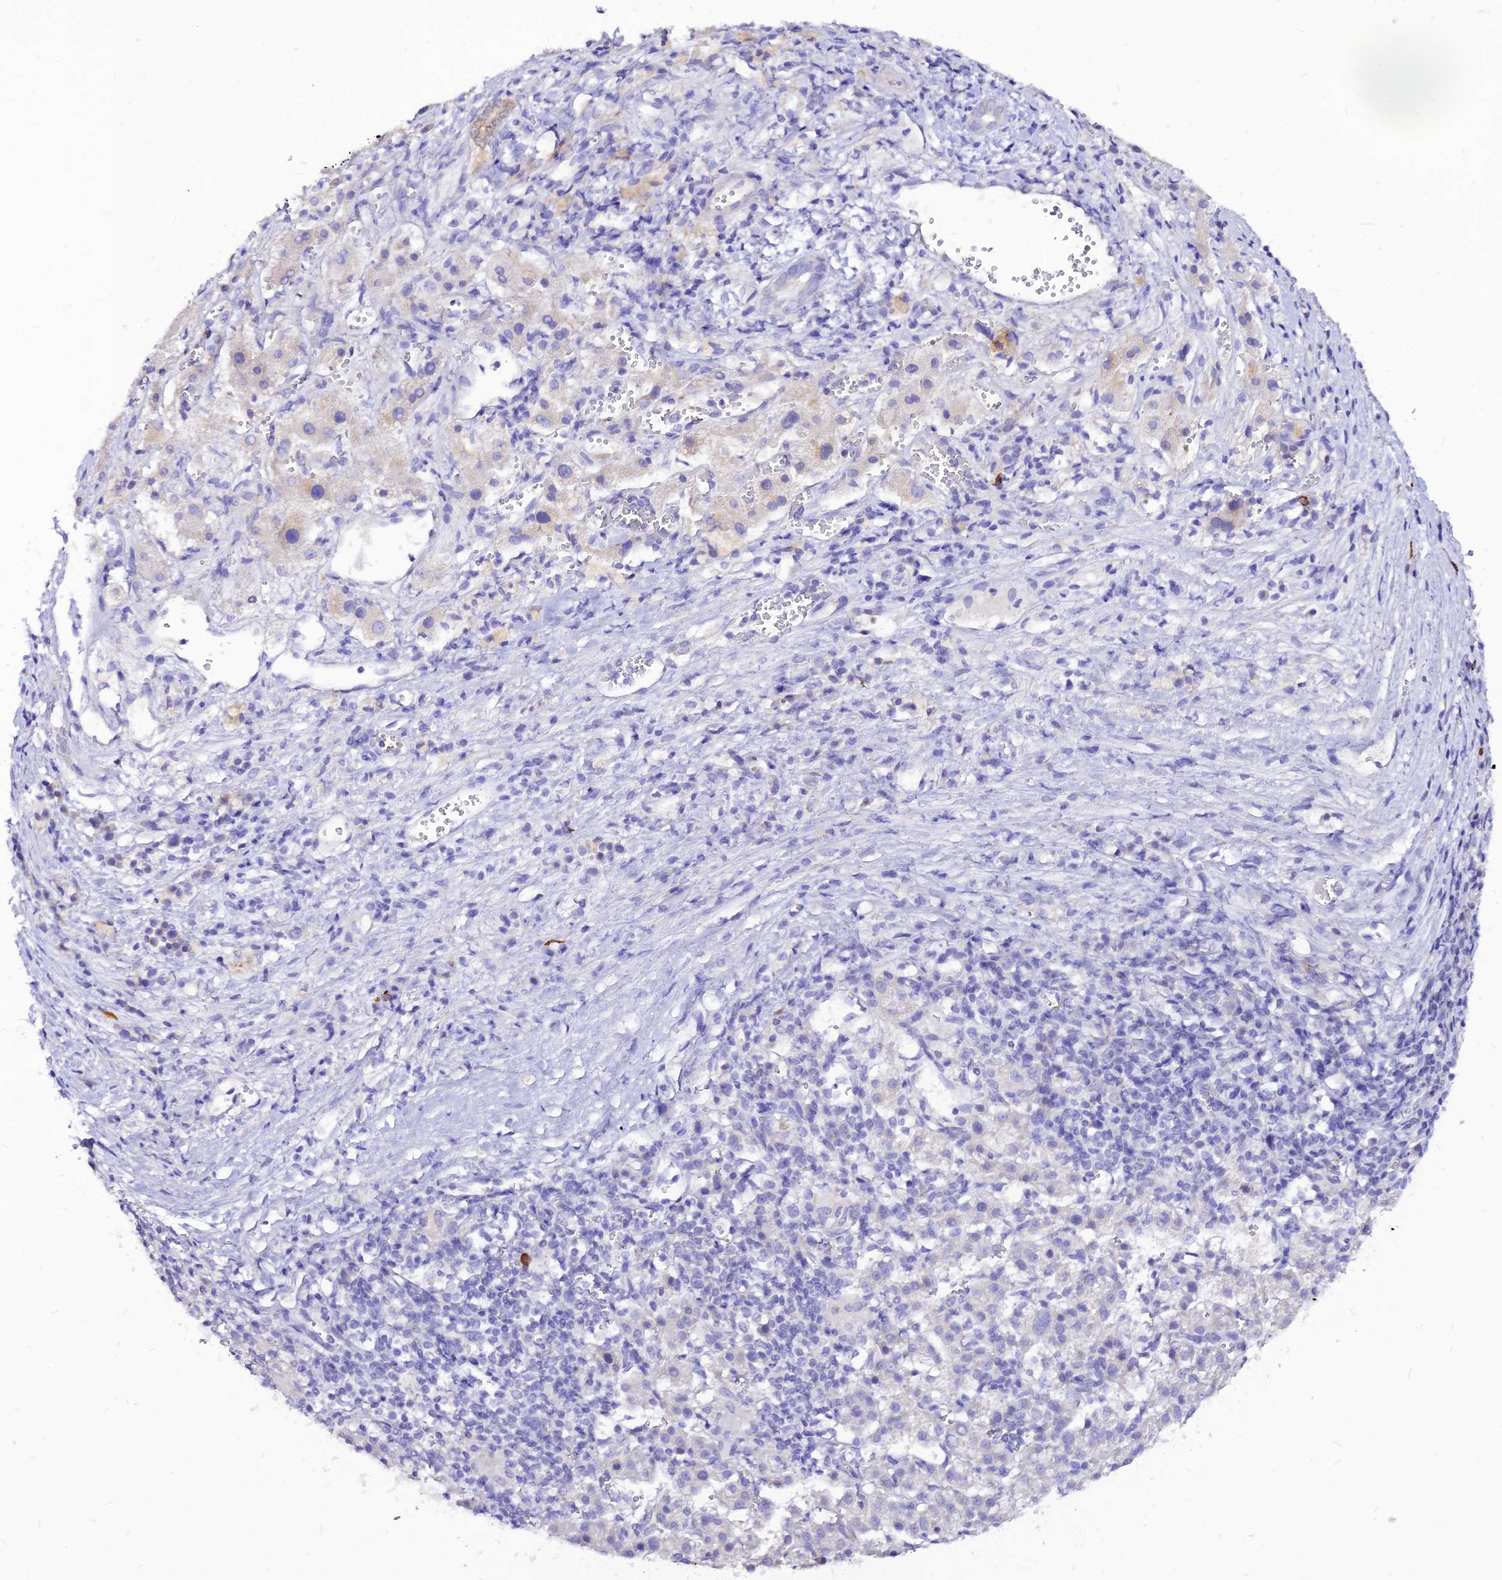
{"staining": {"intensity": "negative", "quantity": "none", "location": "none"}, "tissue": "liver cancer", "cell_type": "Tumor cells", "image_type": "cancer", "snomed": [{"axis": "morphology", "description": "Carcinoma, Hepatocellular, NOS"}, {"axis": "topography", "description": "Liver"}], "caption": "The photomicrograph reveals no staining of tumor cells in liver cancer.", "gene": "CZIB", "patient": {"sex": "female", "age": 58}}